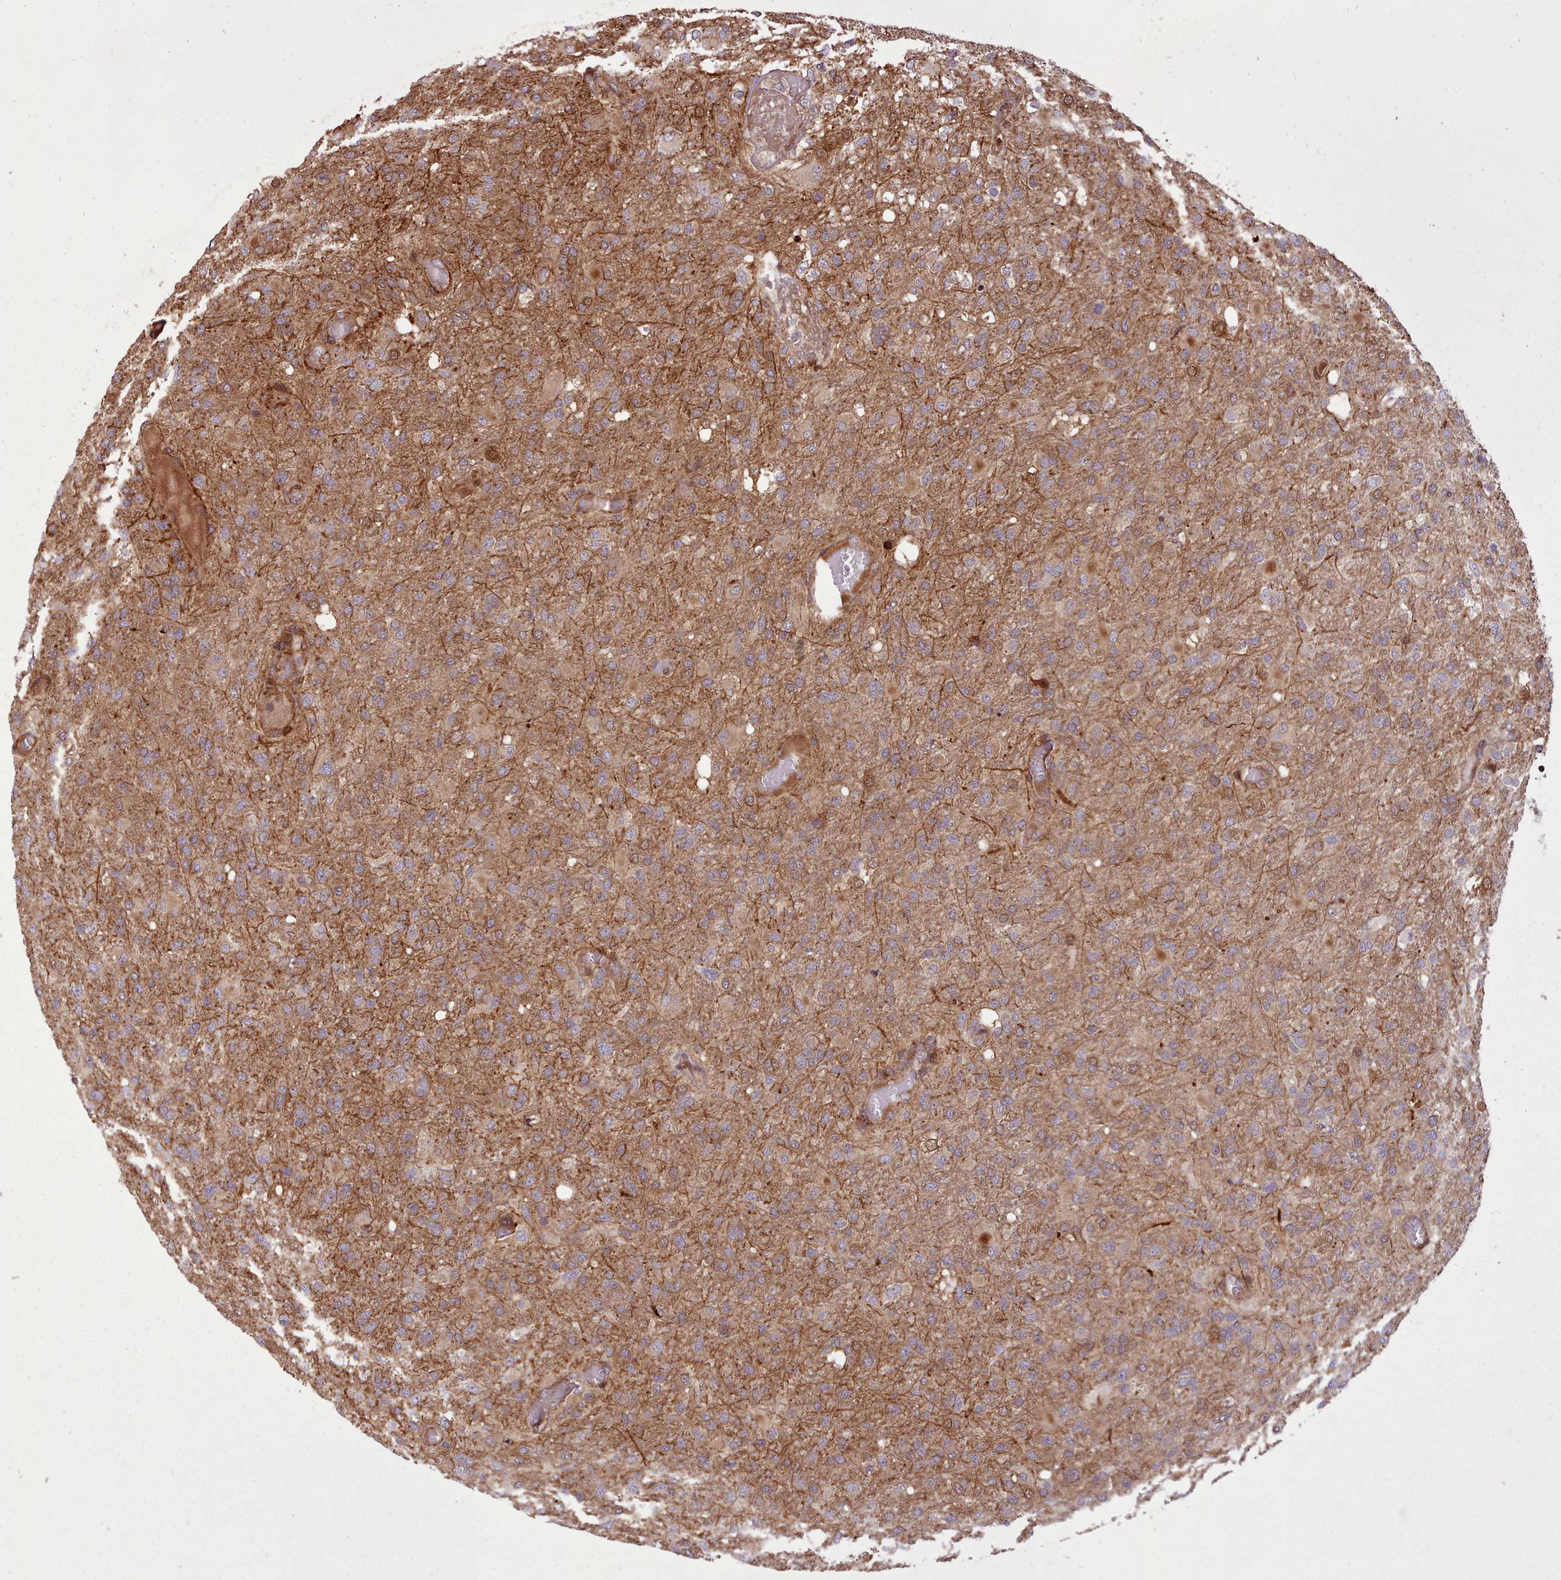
{"staining": {"intensity": "weak", "quantity": "25%-75%", "location": "cytoplasmic/membranous"}, "tissue": "glioma", "cell_type": "Tumor cells", "image_type": "cancer", "snomed": [{"axis": "morphology", "description": "Glioma, malignant, High grade"}, {"axis": "topography", "description": "Brain"}], "caption": "The image exhibits immunohistochemical staining of glioma. There is weak cytoplasmic/membranous staining is identified in about 25%-75% of tumor cells.", "gene": "NLRP7", "patient": {"sex": "female", "age": 74}}